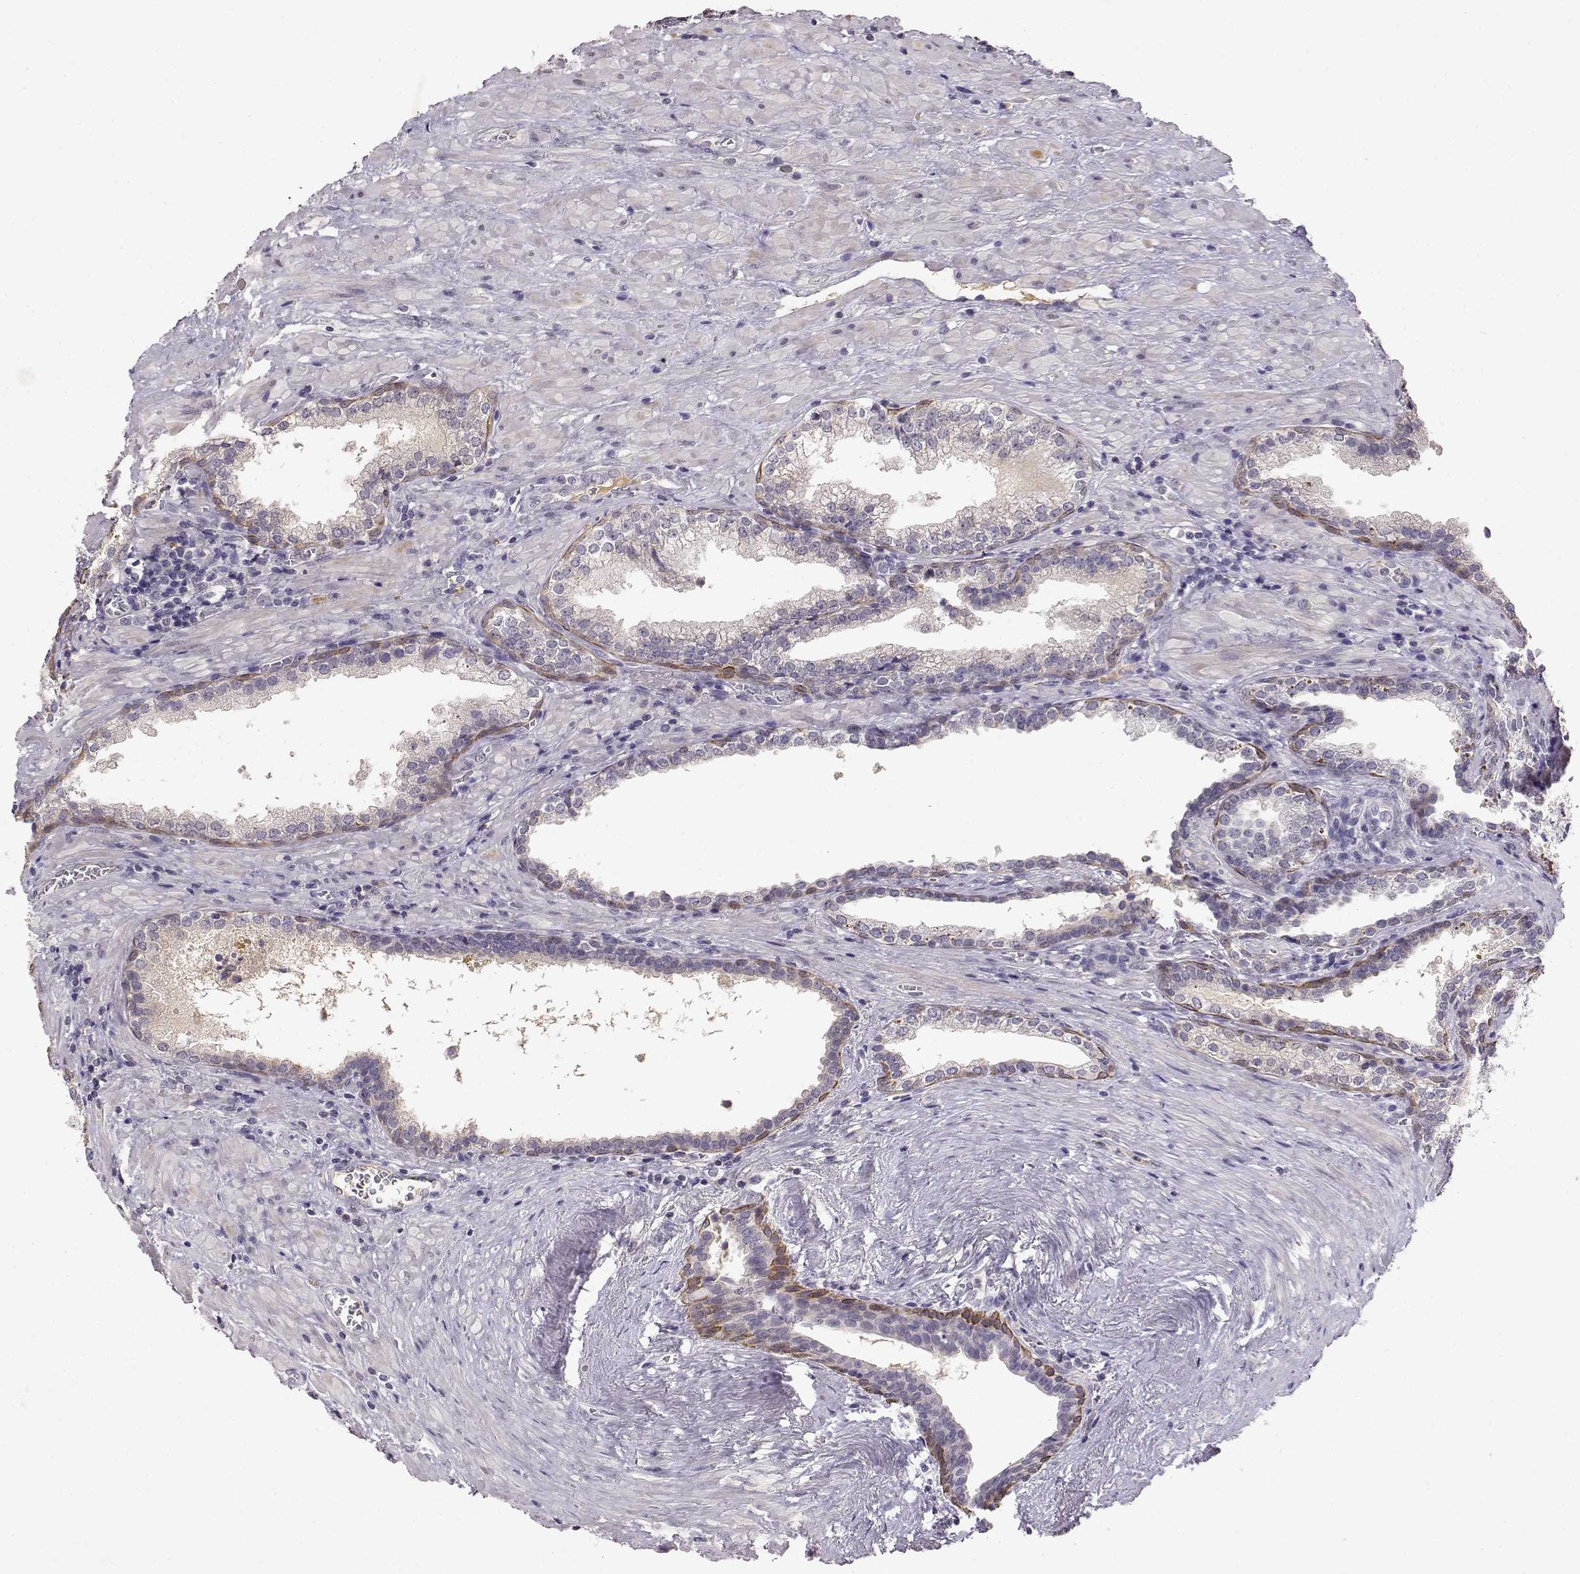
{"staining": {"intensity": "negative", "quantity": "none", "location": "none"}, "tissue": "prostate cancer", "cell_type": "Tumor cells", "image_type": "cancer", "snomed": [{"axis": "morphology", "description": "Adenocarcinoma, NOS"}, {"axis": "topography", "description": "Prostate and seminal vesicle, NOS"}], "caption": "Prostate cancer was stained to show a protein in brown. There is no significant staining in tumor cells. (DAB immunohistochemistry, high magnification).", "gene": "TACR1", "patient": {"sex": "male", "age": 63}}